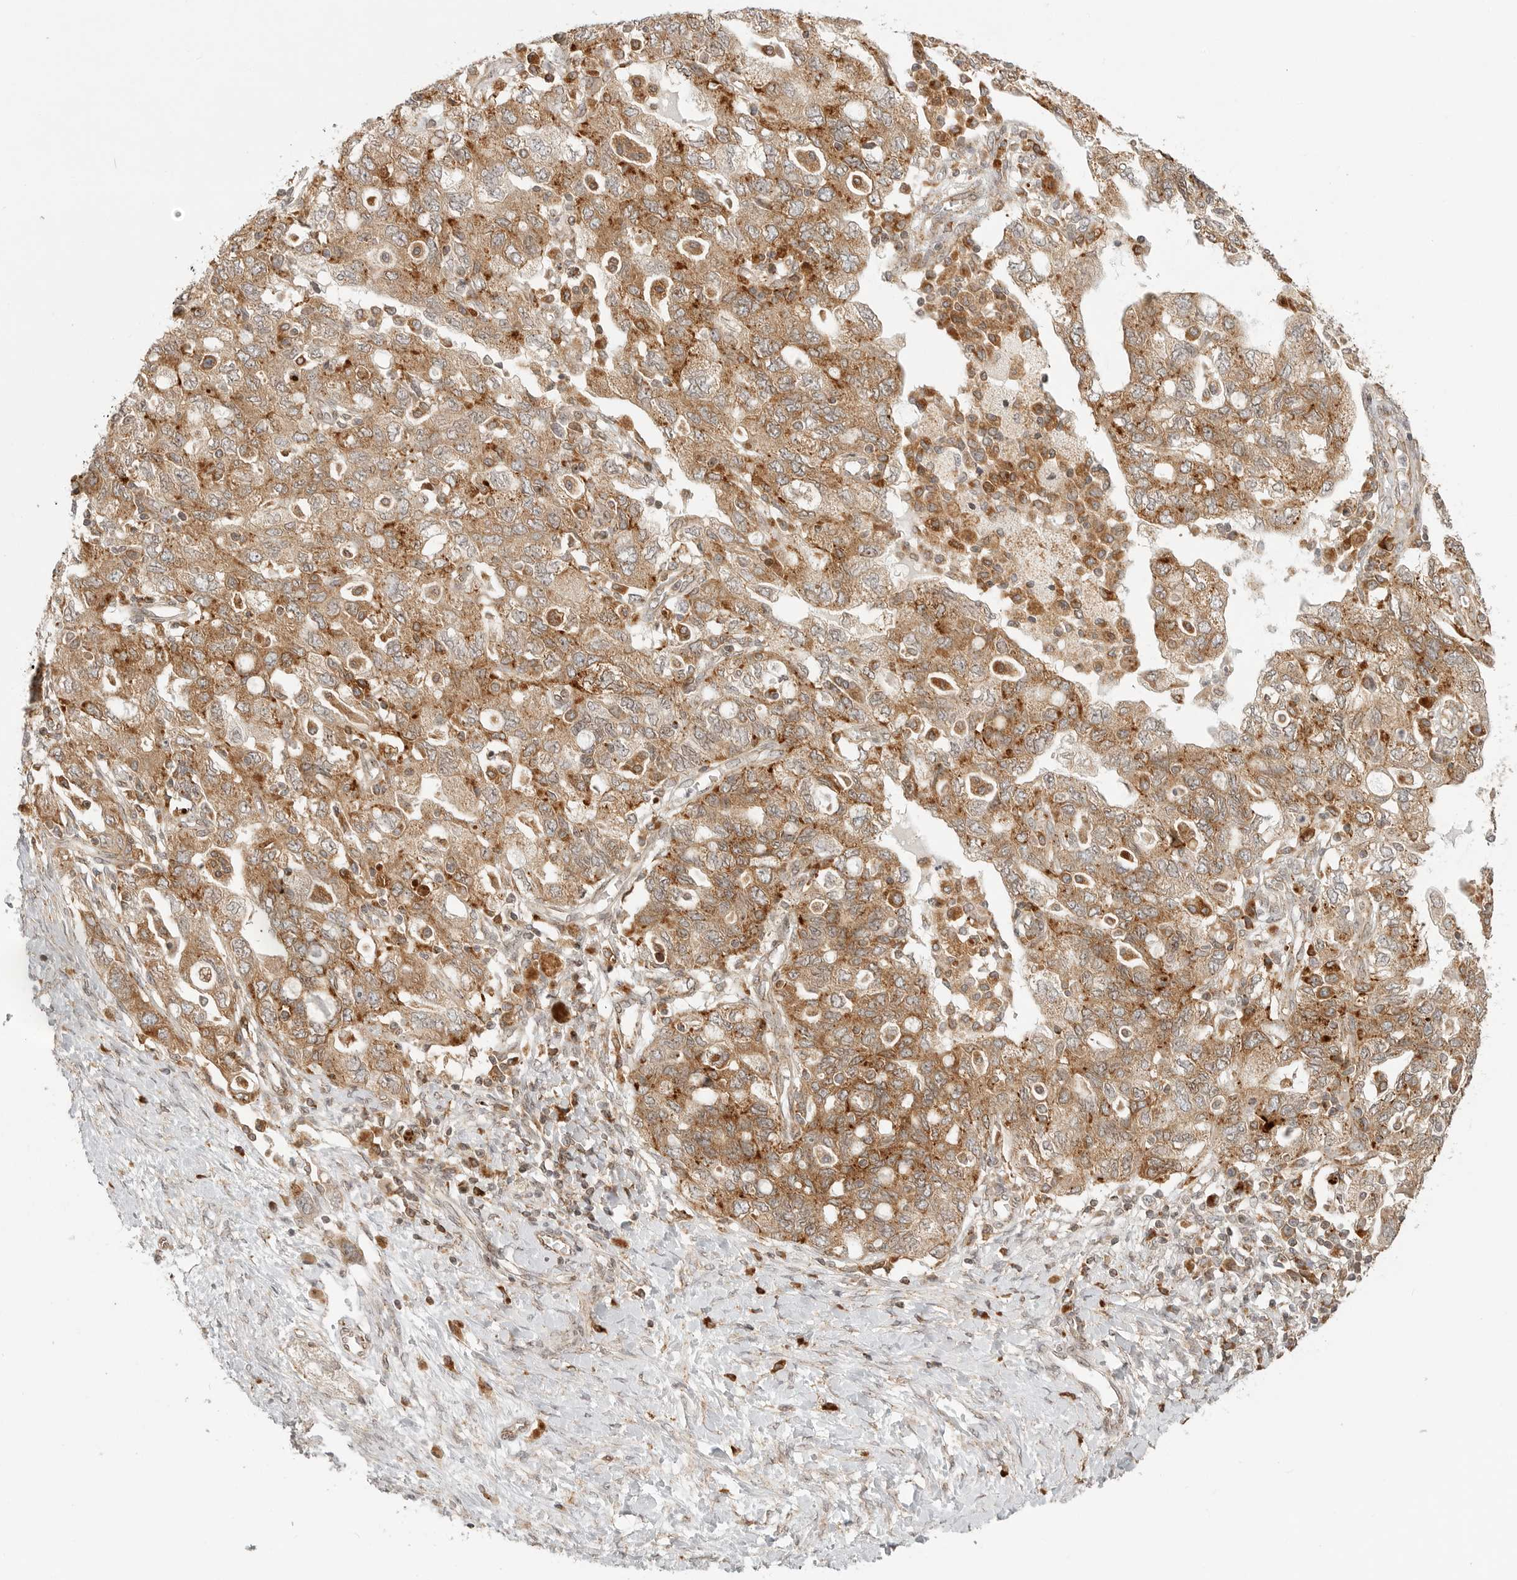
{"staining": {"intensity": "moderate", "quantity": ">75%", "location": "cytoplasmic/membranous"}, "tissue": "ovarian cancer", "cell_type": "Tumor cells", "image_type": "cancer", "snomed": [{"axis": "morphology", "description": "Carcinoma, NOS"}, {"axis": "morphology", "description": "Cystadenocarcinoma, serous, NOS"}, {"axis": "topography", "description": "Ovary"}], "caption": "The photomicrograph displays staining of carcinoma (ovarian), revealing moderate cytoplasmic/membranous protein expression (brown color) within tumor cells.", "gene": "IDUA", "patient": {"sex": "female", "age": 69}}